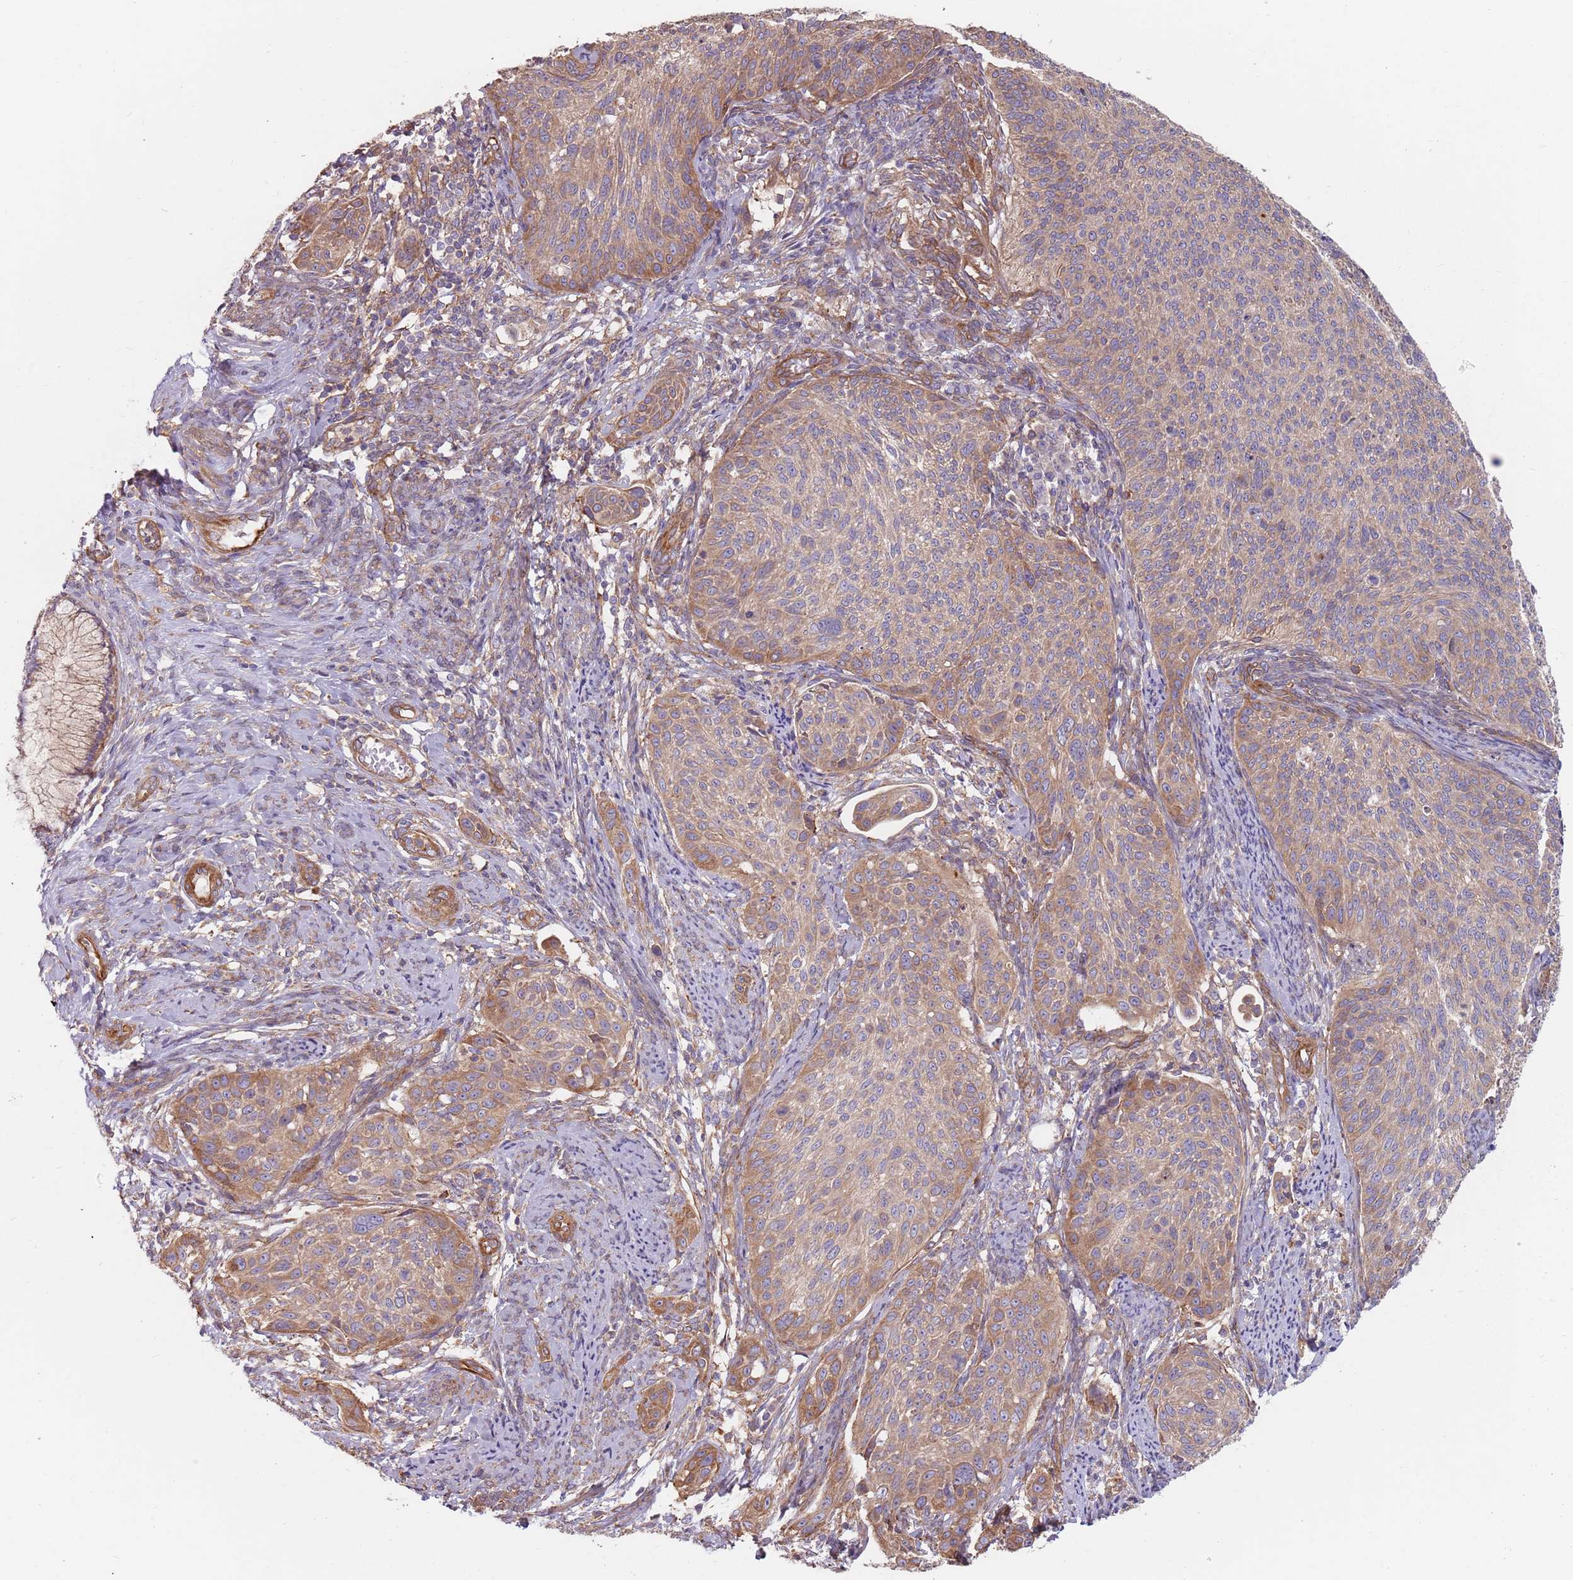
{"staining": {"intensity": "moderate", "quantity": "<25%", "location": "cytoplasmic/membranous"}, "tissue": "cervical cancer", "cell_type": "Tumor cells", "image_type": "cancer", "snomed": [{"axis": "morphology", "description": "Squamous cell carcinoma, NOS"}, {"axis": "topography", "description": "Cervix"}], "caption": "Approximately <25% of tumor cells in squamous cell carcinoma (cervical) demonstrate moderate cytoplasmic/membranous protein staining as visualized by brown immunohistochemical staining.", "gene": "SPDL1", "patient": {"sex": "female", "age": 70}}